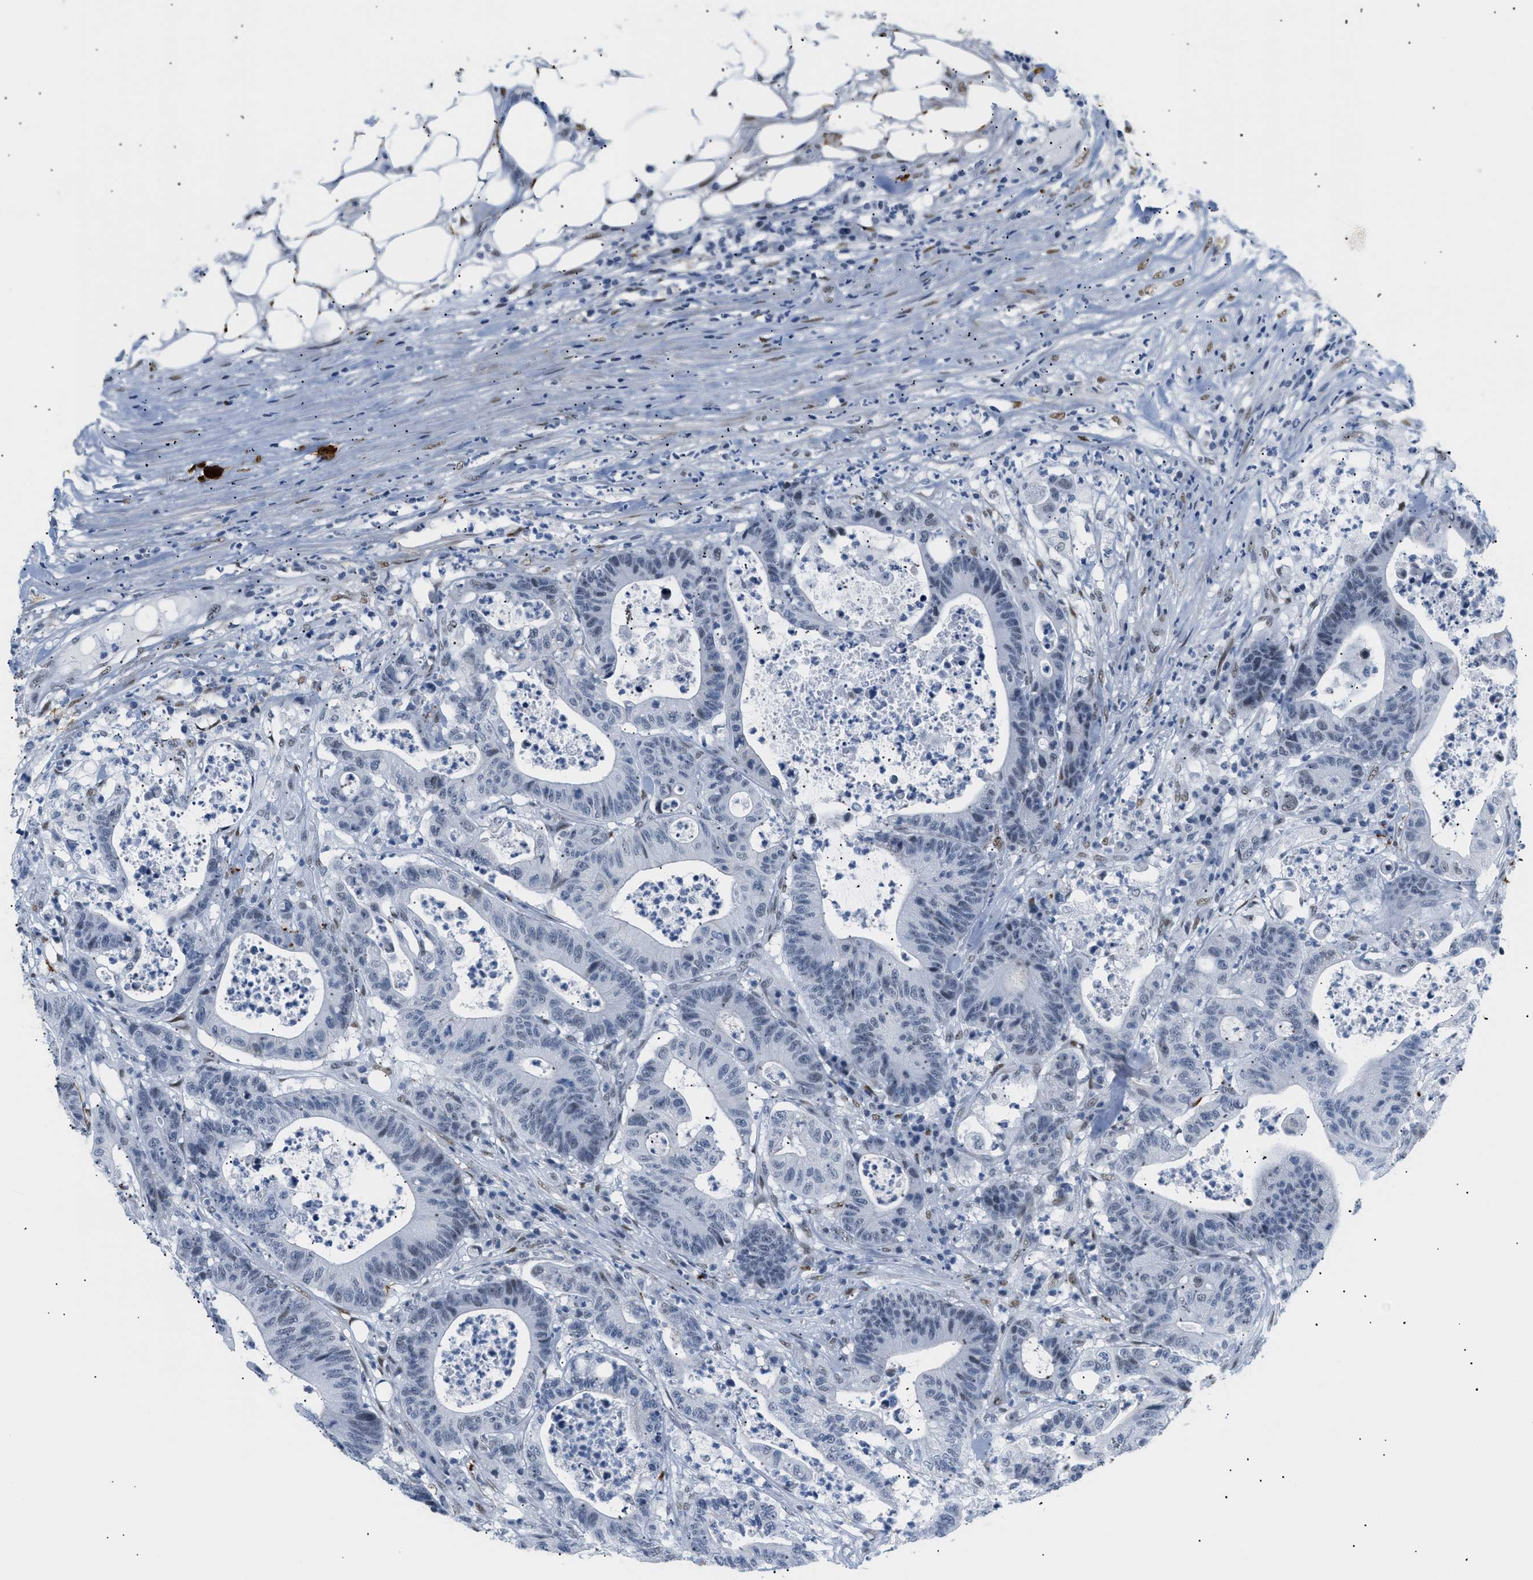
{"staining": {"intensity": "negative", "quantity": "none", "location": "none"}, "tissue": "colorectal cancer", "cell_type": "Tumor cells", "image_type": "cancer", "snomed": [{"axis": "morphology", "description": "Adenocarcinoma, NOS"}, {"axis": "topography", "description": "Colon"}], "caption": "Immunohistochemical staining of colorectal cancer shows no significant staining in tumor cells.", "gene": "ELN", "patient": {"sex": "female", "age": 84}}